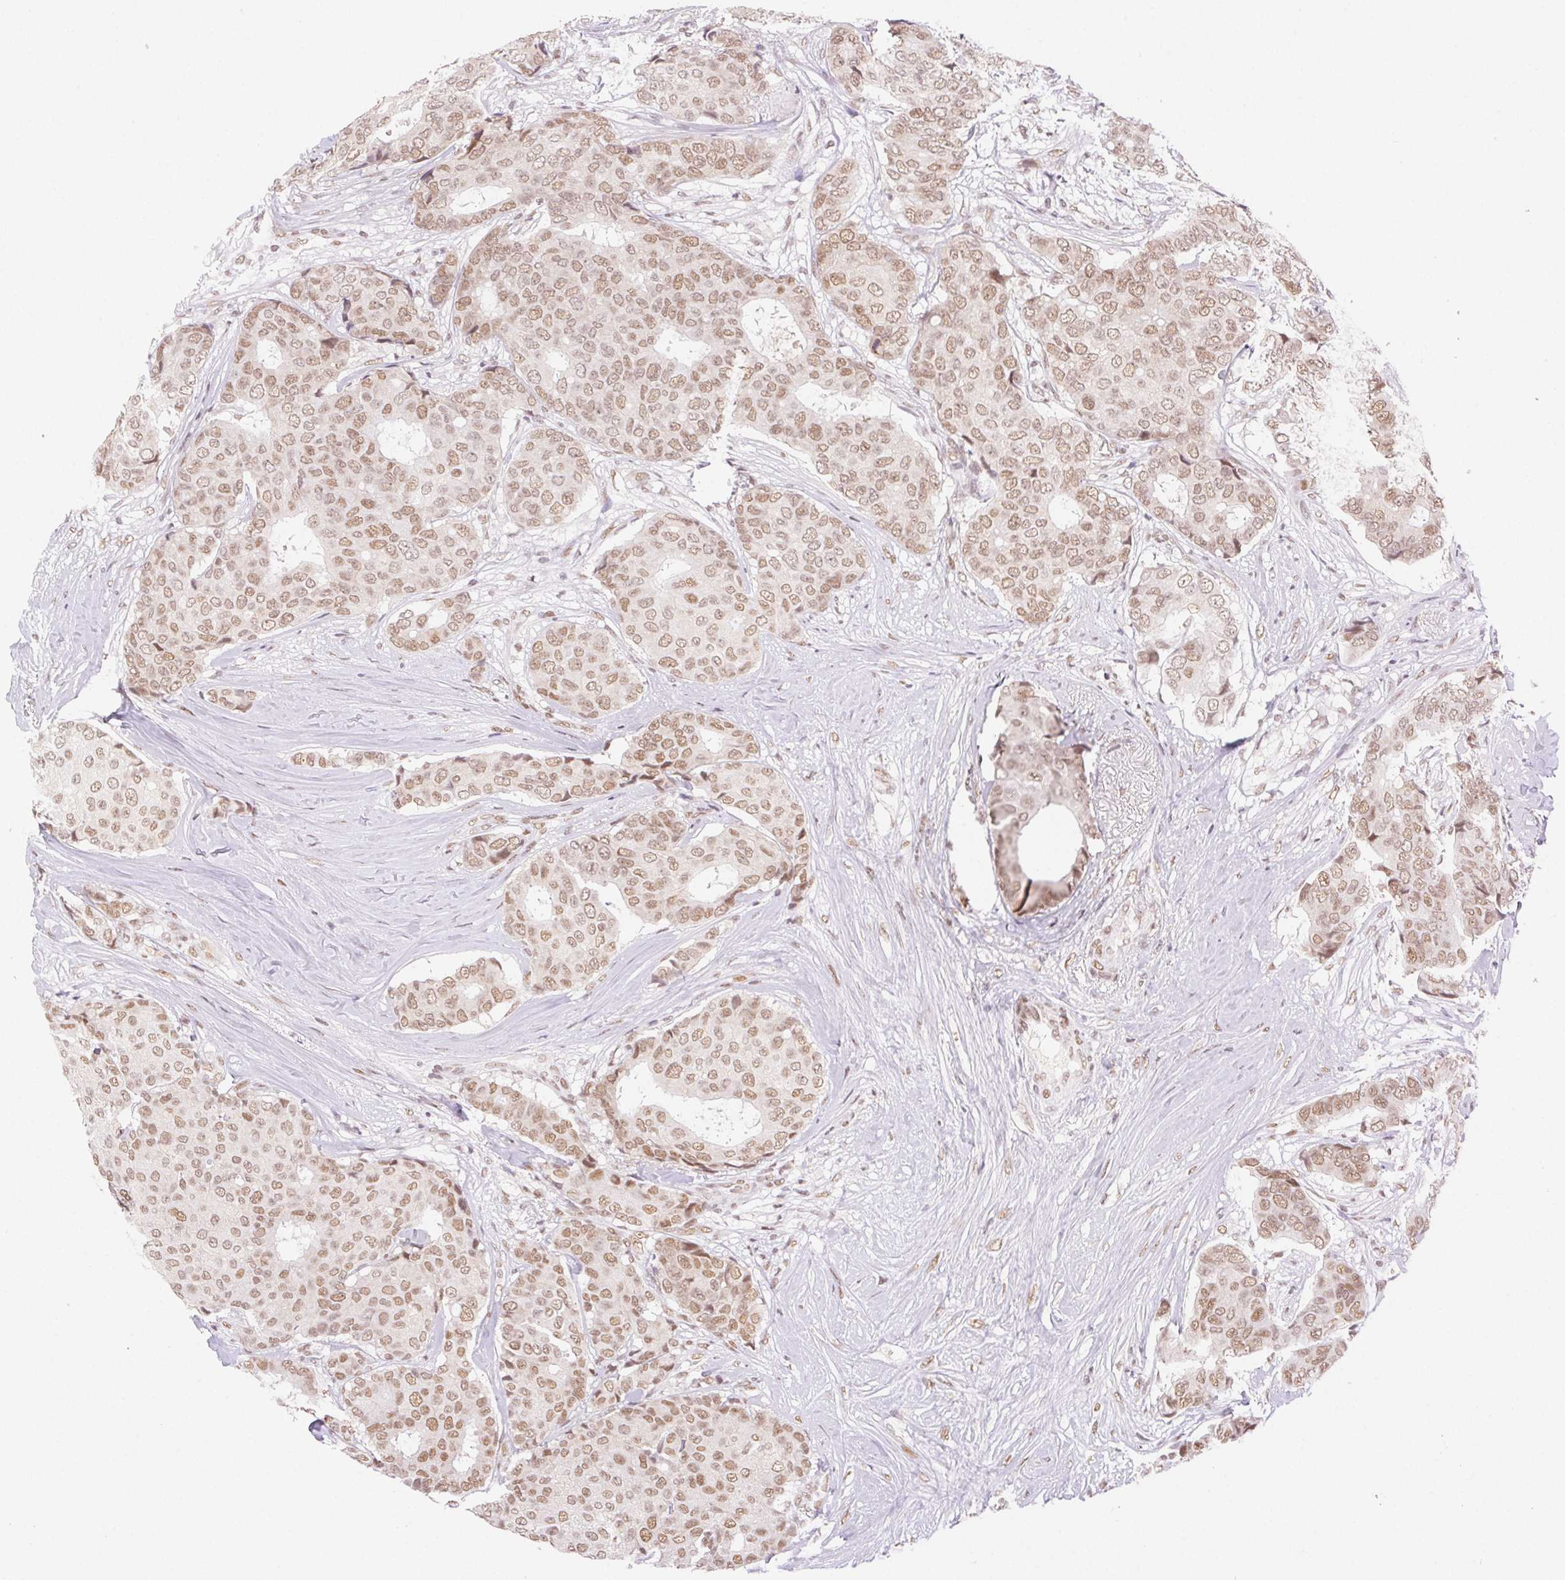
{"staining": {"intensity": "moderate", "quantity": ">75%", "location": "nuclear"}, "tissue": "breast cancer", "cell_type": "Tumor cells", "image_type": "cancer", "snomed": [{"axis": "morphology", "description": "Duct carcinoma"}, {"axis": "topography", "description": "Breast"}], "caption": "Immunohistochemistry (IHC) photomicrograph of neoplastic tissue: breast cancer stained using immunohistochemistry (IHC) shows medium levels of moderate protein expression localized specifically in the nuclear of tumor cells, appearing as a nuclear brown color.", "gene": "H2AZ2", "patient": {"sex": "female", "age": 75}}